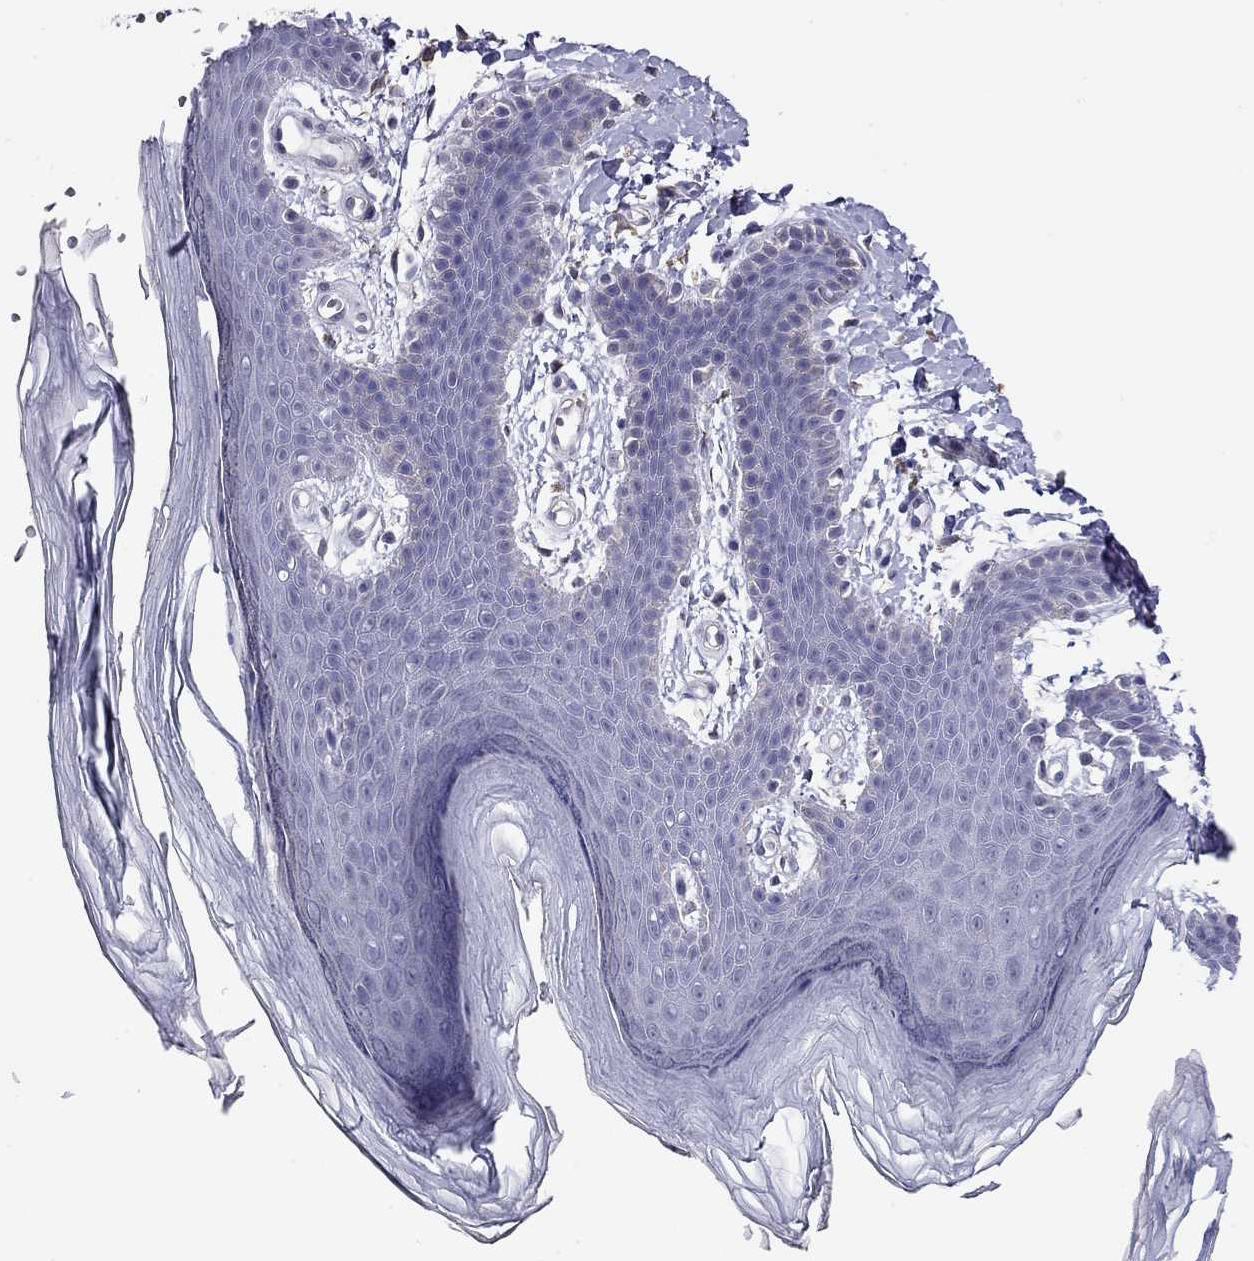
{"staining": {"intensity": "negative", "quantity": "none", "location": "none"}, "tissue": "skin", "cell_type": "Epidermal cells", "image_type": "normal", "snomed": [{"axis": "morphology", "description": "Normal tissue, NOS"}, {"axis": "topography", "description": "Anal"}], "caption": "DAB immunohistochemical staining of normal human skin shows no significant staining in epidermal cells. (Brightfield microscopy of DAB (3,3'-diaminobenzidine) immunohistochemistry at high magnification).", "gene": "MYMX", "patient": {"sex": "male", "age": 53}}